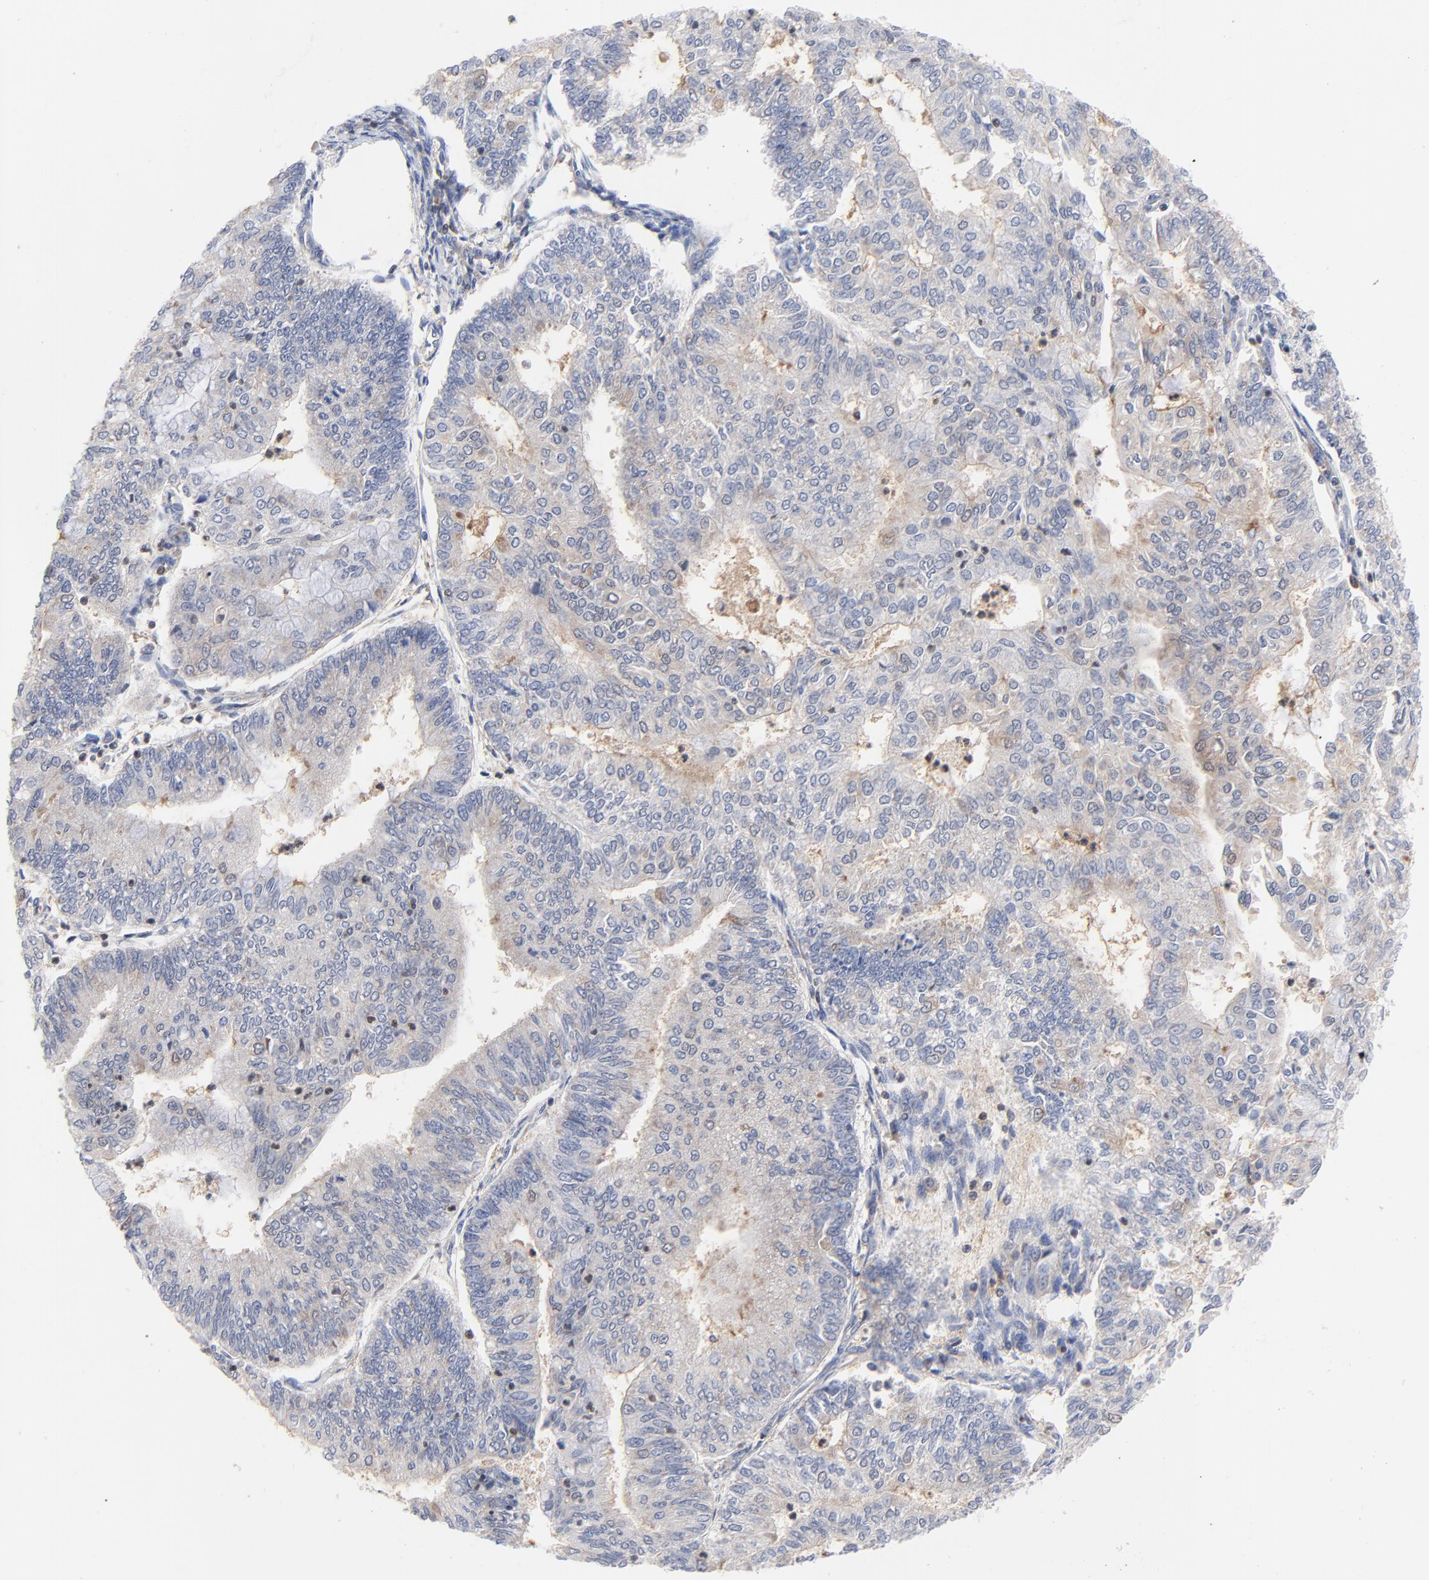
{"staining": {"intensity": "weak", "quantity": "<25%", "location": "cytoplasmic/membranous"}, "tissue": "endometrial cancer", "cell_type": "Tumor cells", "image_type": "cancer", "snomed": [{"axis": "morphology", "description": "Adenocarcinoma, NOS"}, {"axis": "topography", "description": "Endometrium"}], "caption": "IHC photomicrograph of endometrial cancer stained for a protein (brown), which shows no staining in tumor cells.", "gene": "CAB39L", "patient": {"sex": "female", "age": 59}}